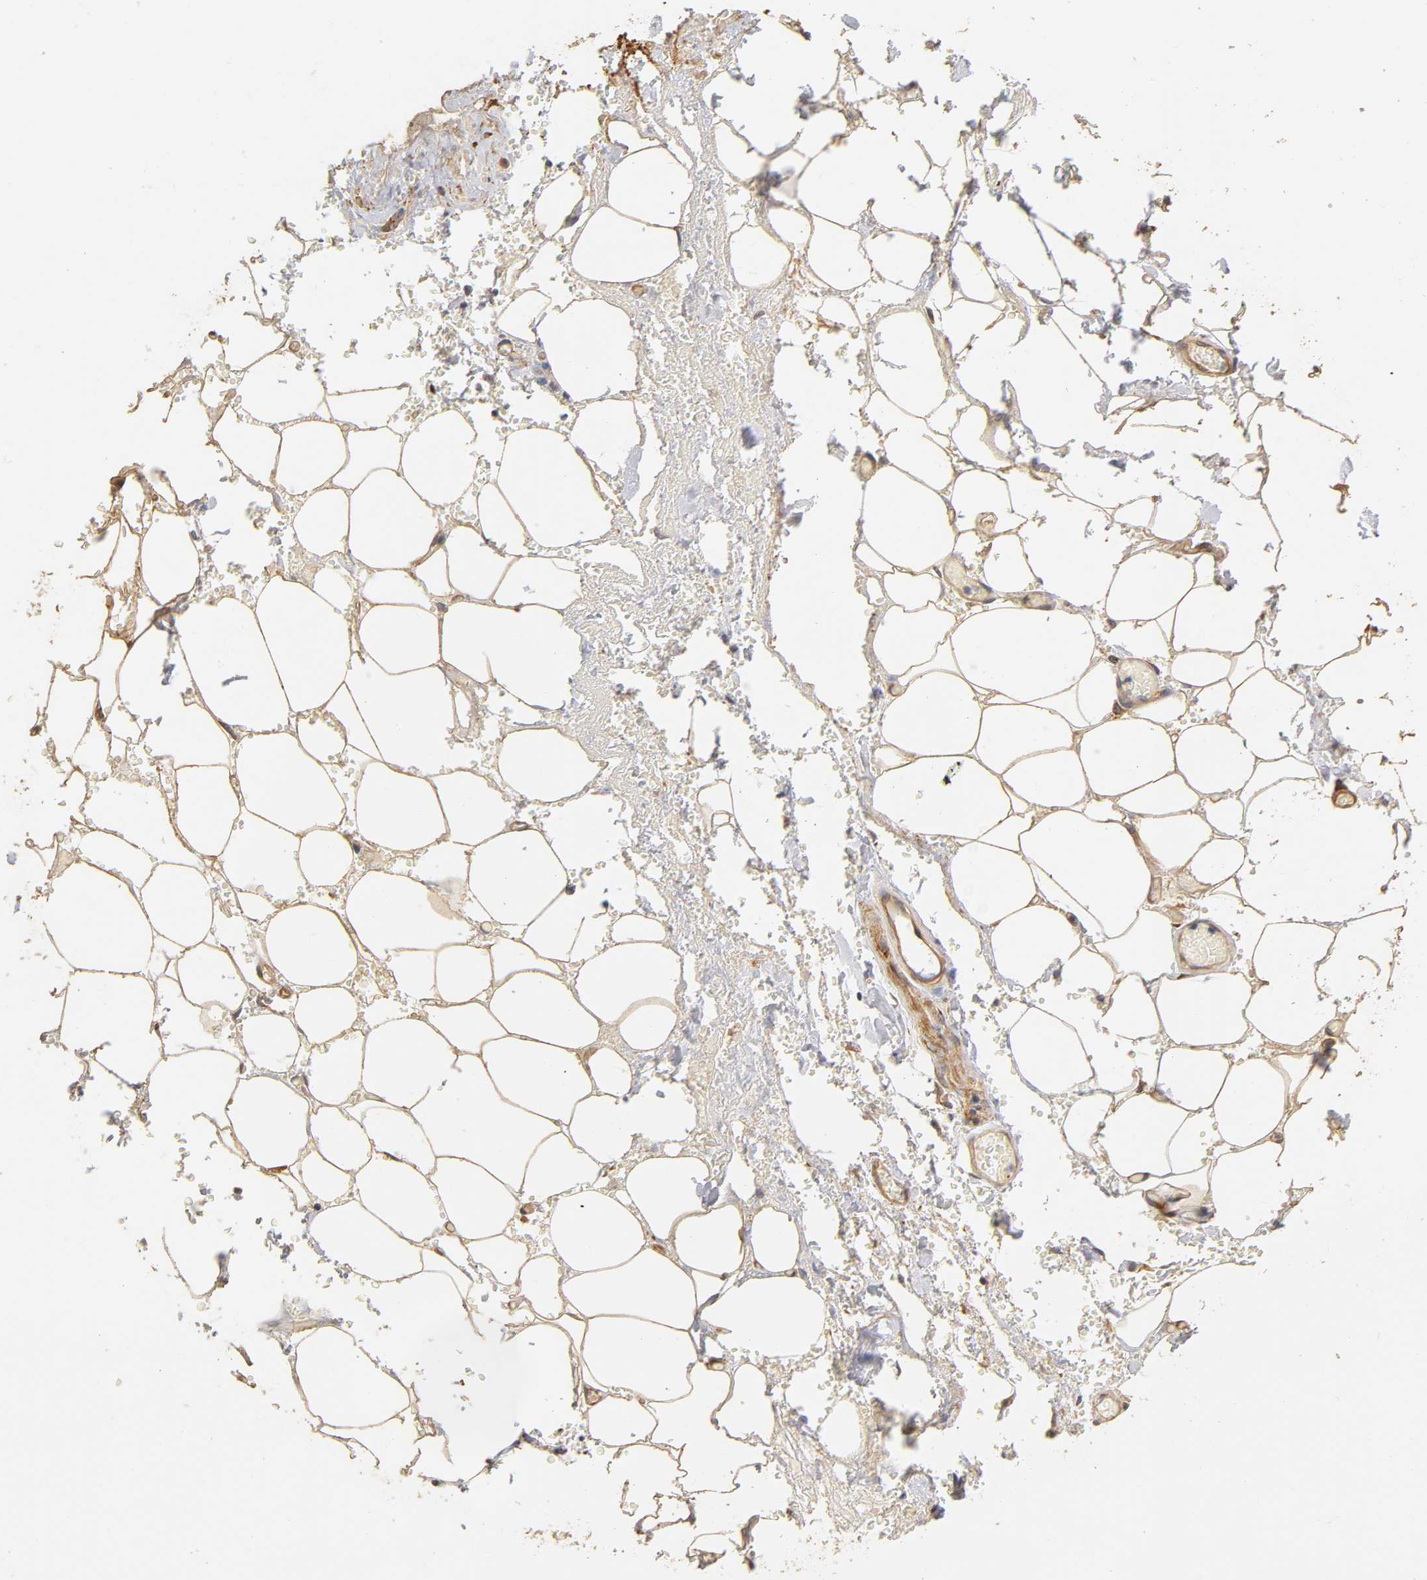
{"staining": {"intensity": "moderate", "quantity": ">75%", "location": "cytoplasmic/membranous"}, "tissue": "adipose tissue", "cell_type": "Adipocytes", "image_type": "normal", "snomed": [{"axis": "morphology", "description": "Normal tissue, NOS"}, {"axis": "morphology", "description": "Cholangiocarcinoma"}, {"axis": "topography", "description": "Liver"}, {"axis": "topography", "description": "Peripheral nerve tissue"}], "caption": "Approximately >75% of adipocytes in benign human adipose tissue show moderate cytoplasmic/membranous protein positivity as visualized by brown immunohistochemical staining.", "gene": "LAMB1", "patient": {"sex": "male", "age": 50}}